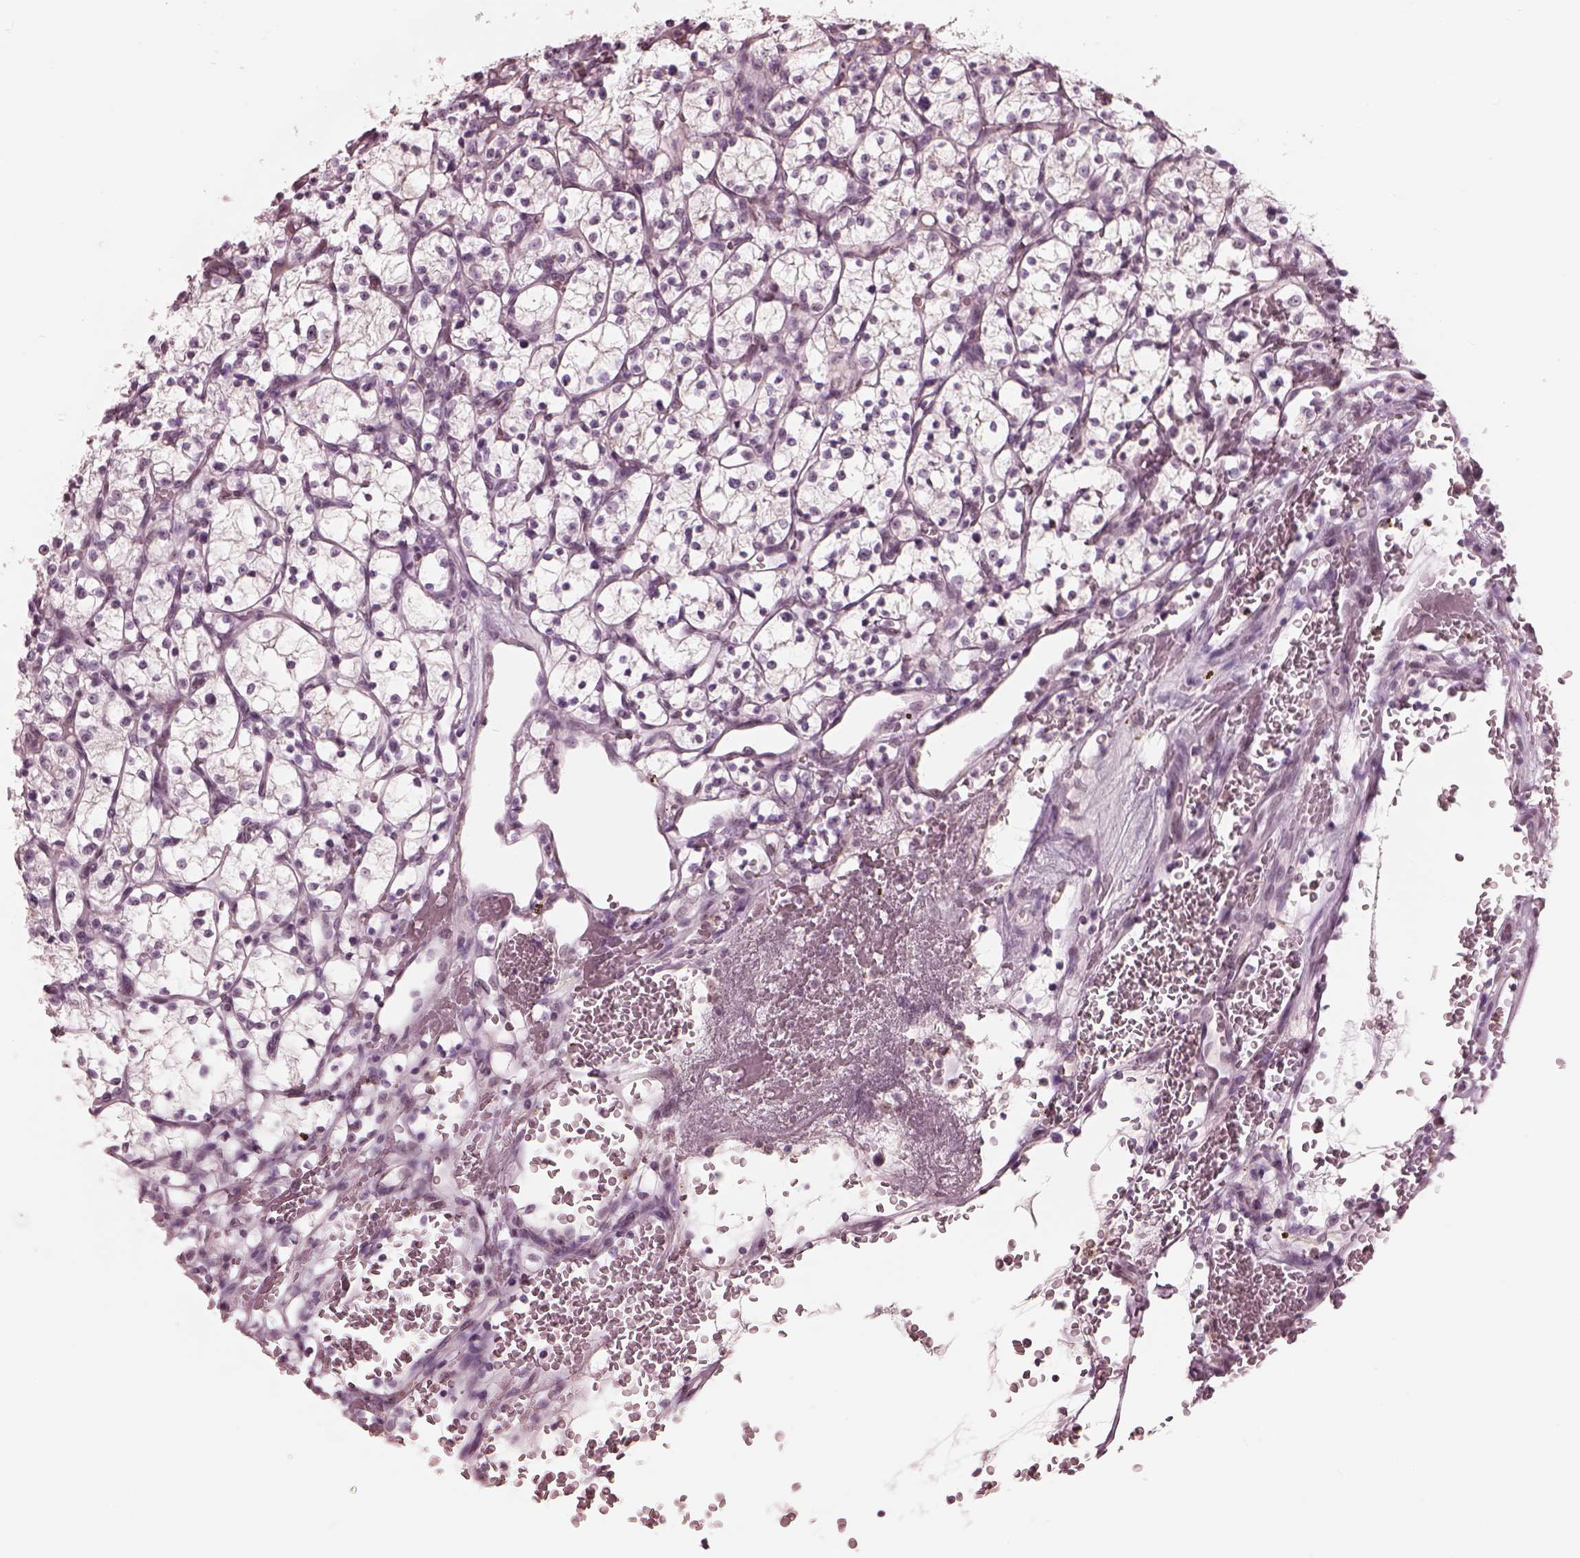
{"staining": {"intensity": "negative", "quantity": "none", "location": "none"}, "tissue": "renal cancer", "cell_type": "Tumor cells", "image_type": "cancer", "snomed": [{"axis": "morphology", "description": "Adenocarcinoma, NOS"}, {"axis": "topography", "description": "Kidney"}], "caption": "Tumor cells show no significant staining in adenocarcinoma (renal).", "gene": "GARIN4", "patient": {"sex": "female", "age": 64}}